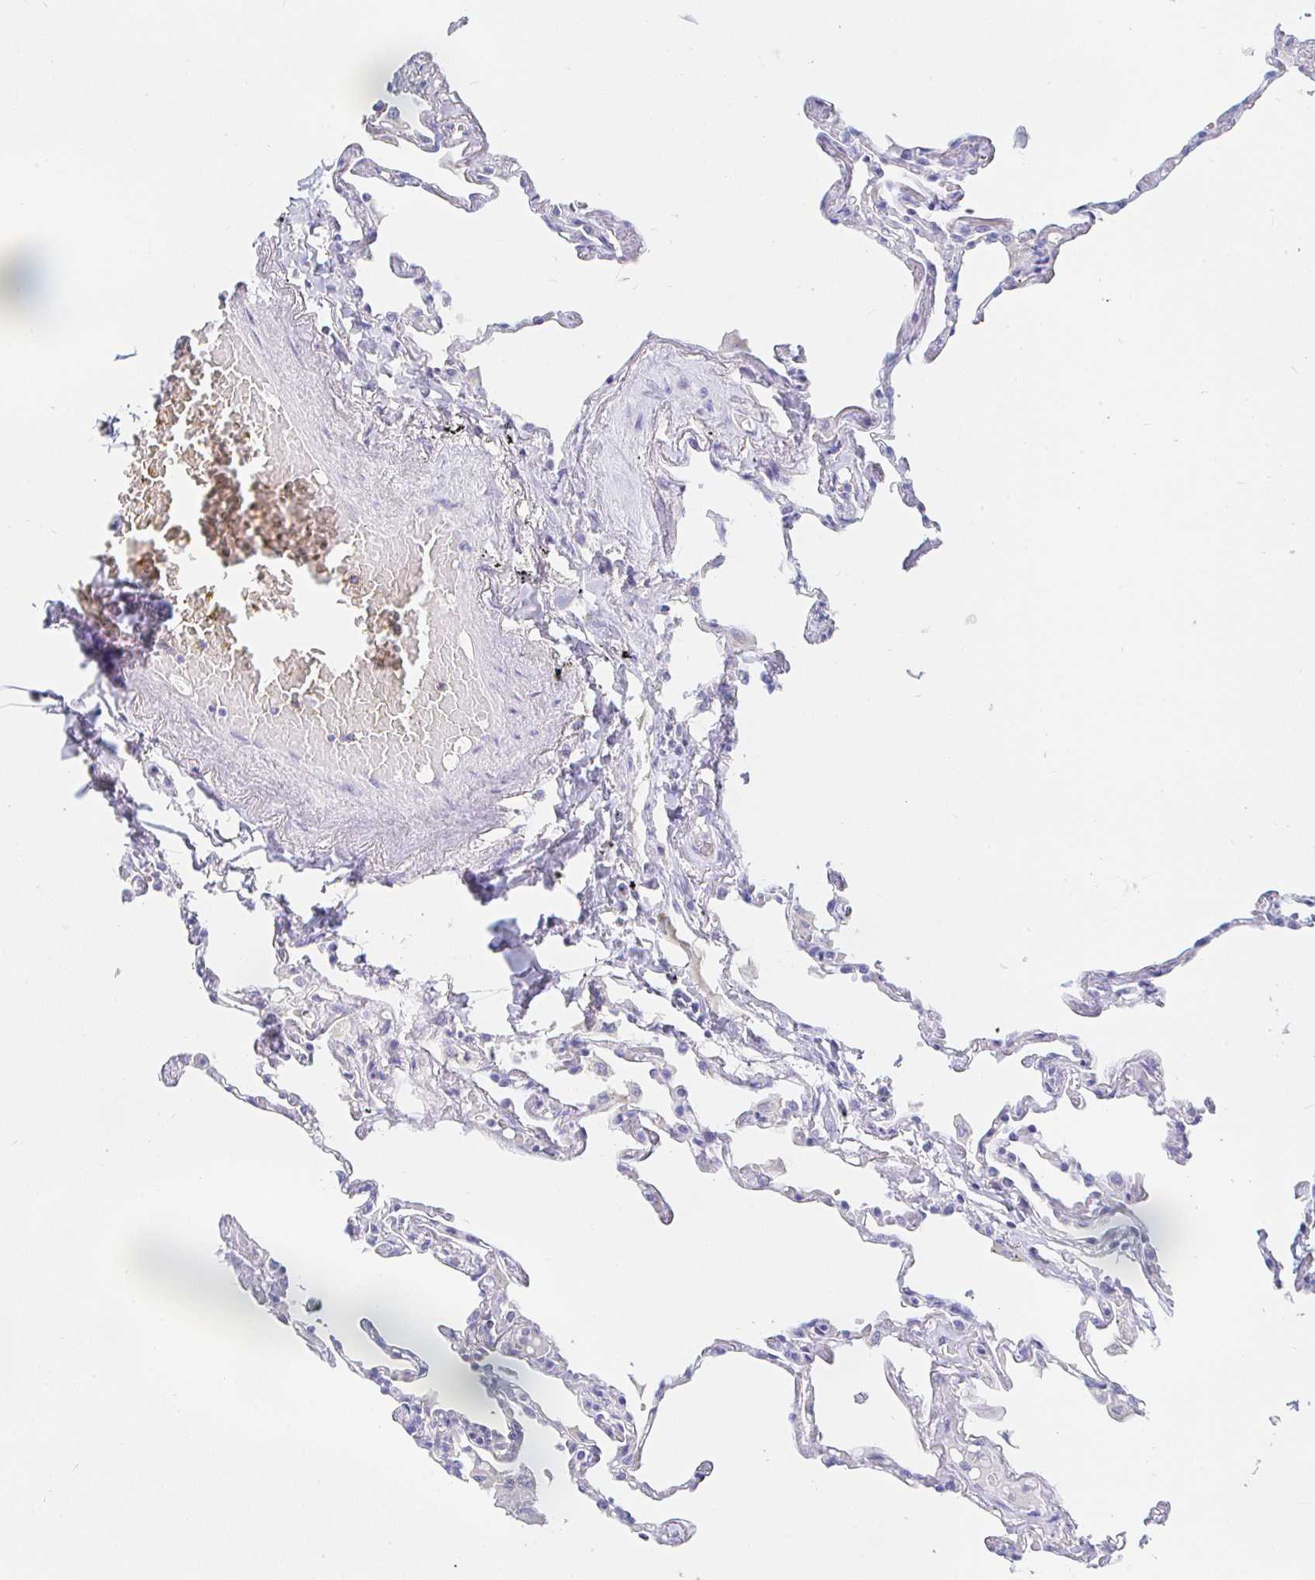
{"staining": {"intensity": "negative", "quantity": "none", "location": "none"}, "tissue": "lung", "cell_type": "Alveolar cells", "image_type": "normal", "snomed": [{"axis": "morphology", "description": "Normal tissue, NOS"}, {"axis": "topography", "description": "Lung"}], "caption": "This histopathology image is of benign lung stained with immunohistochemistry (IHC) to label a protein in brown with the nuclei are counter-stained blue. There is no staining in alveolar cells.", "gene": "PDE6B", "patient": {"sex": "female", "age": 67}}